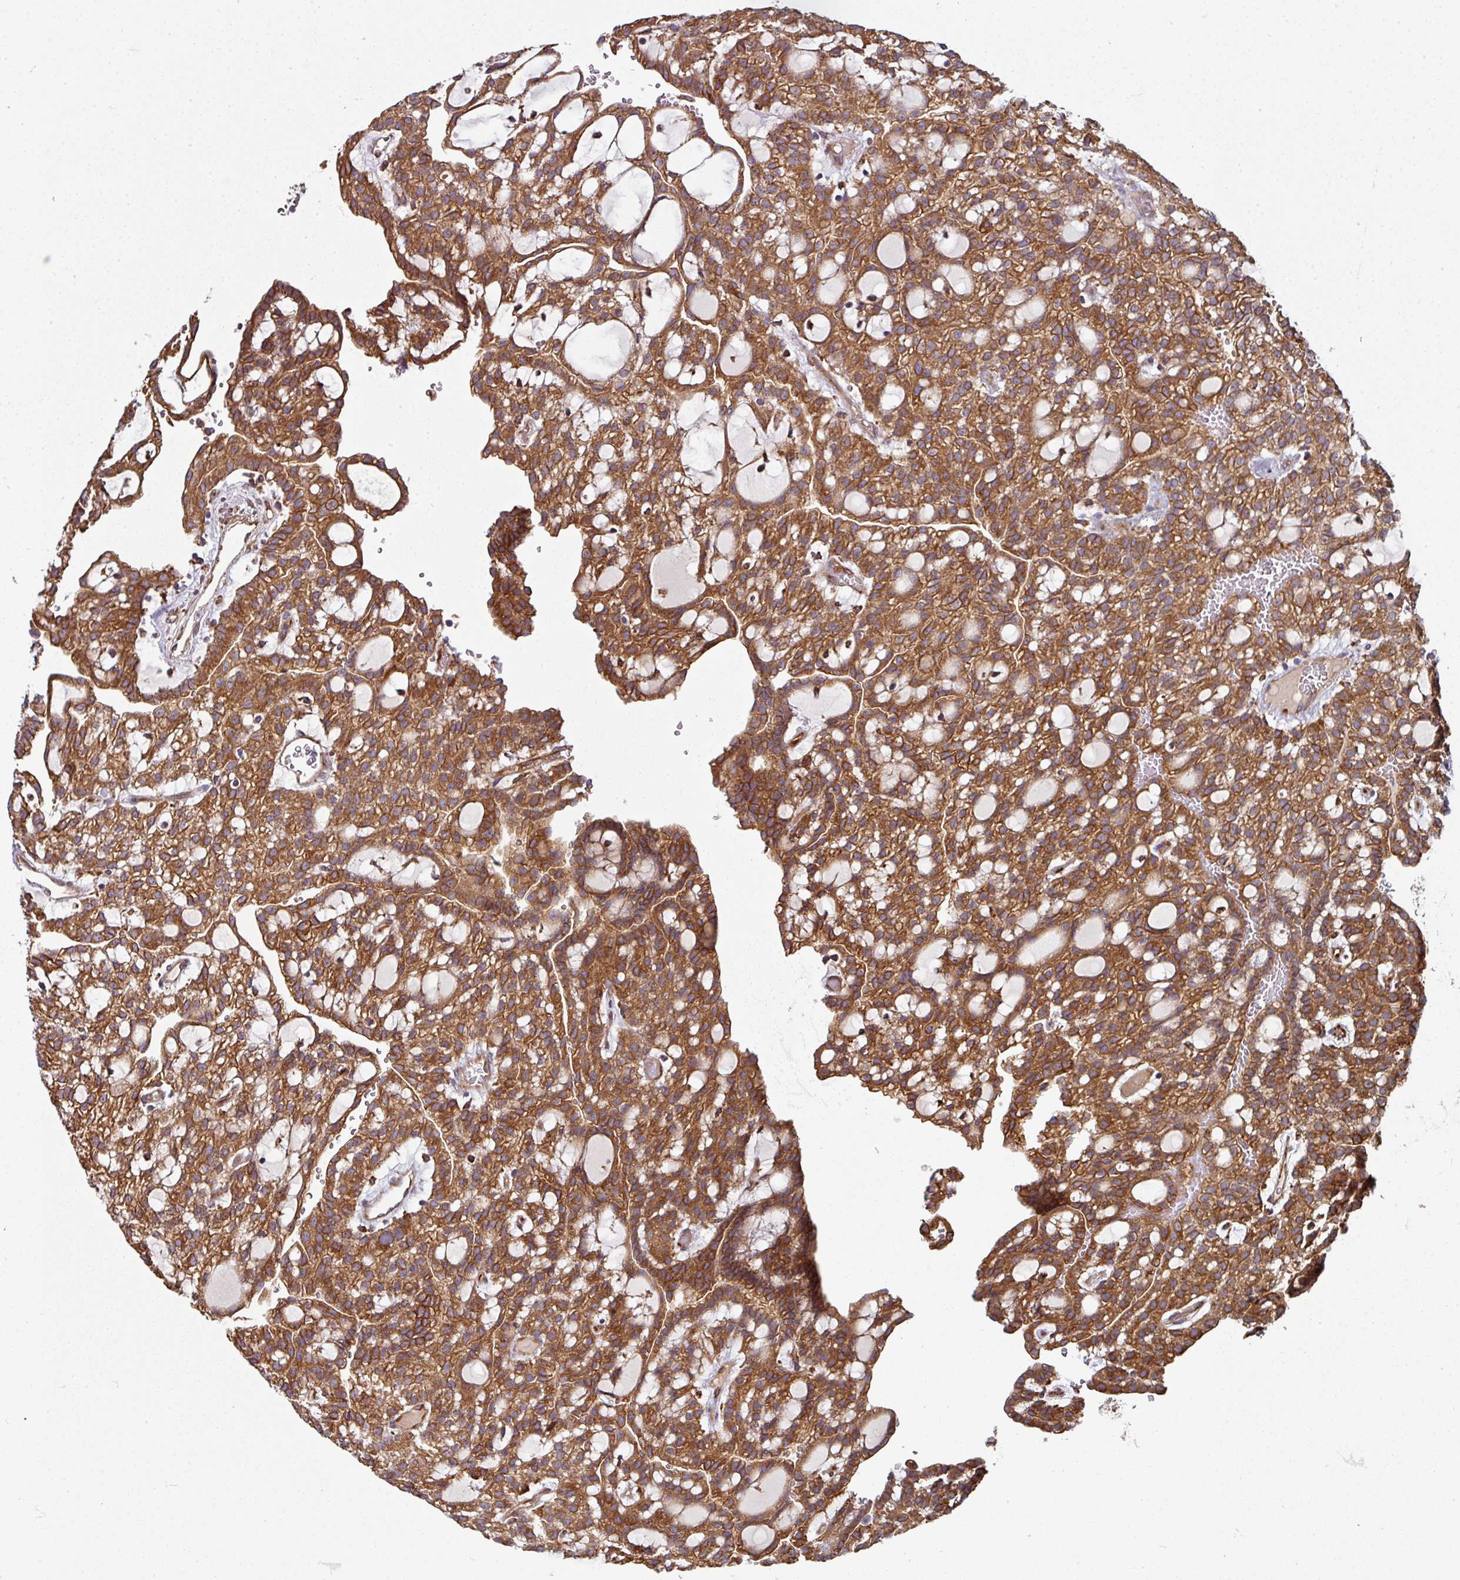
{"staining": {"intensity": "strong", "quantity": ">75%", "location": "cytoplasmic/membranous"}, "tissue": "renal cancer", "cell_type": "Tumor cells", "image_type": "cancer", "snomed": [{"axis": "morphology", "description": "Adenocarcinoma, NOS"}, {"axis": "topography", "description": "Kidney"}], "caption": "Immunohistochemical staining of human renal adenocarcinoma shows high levels of strong cytoplasmic/membranous expression in about >75% of tumor cells.", "gene": "FAT4", "patient": {"sex": "male", "age": 63}}